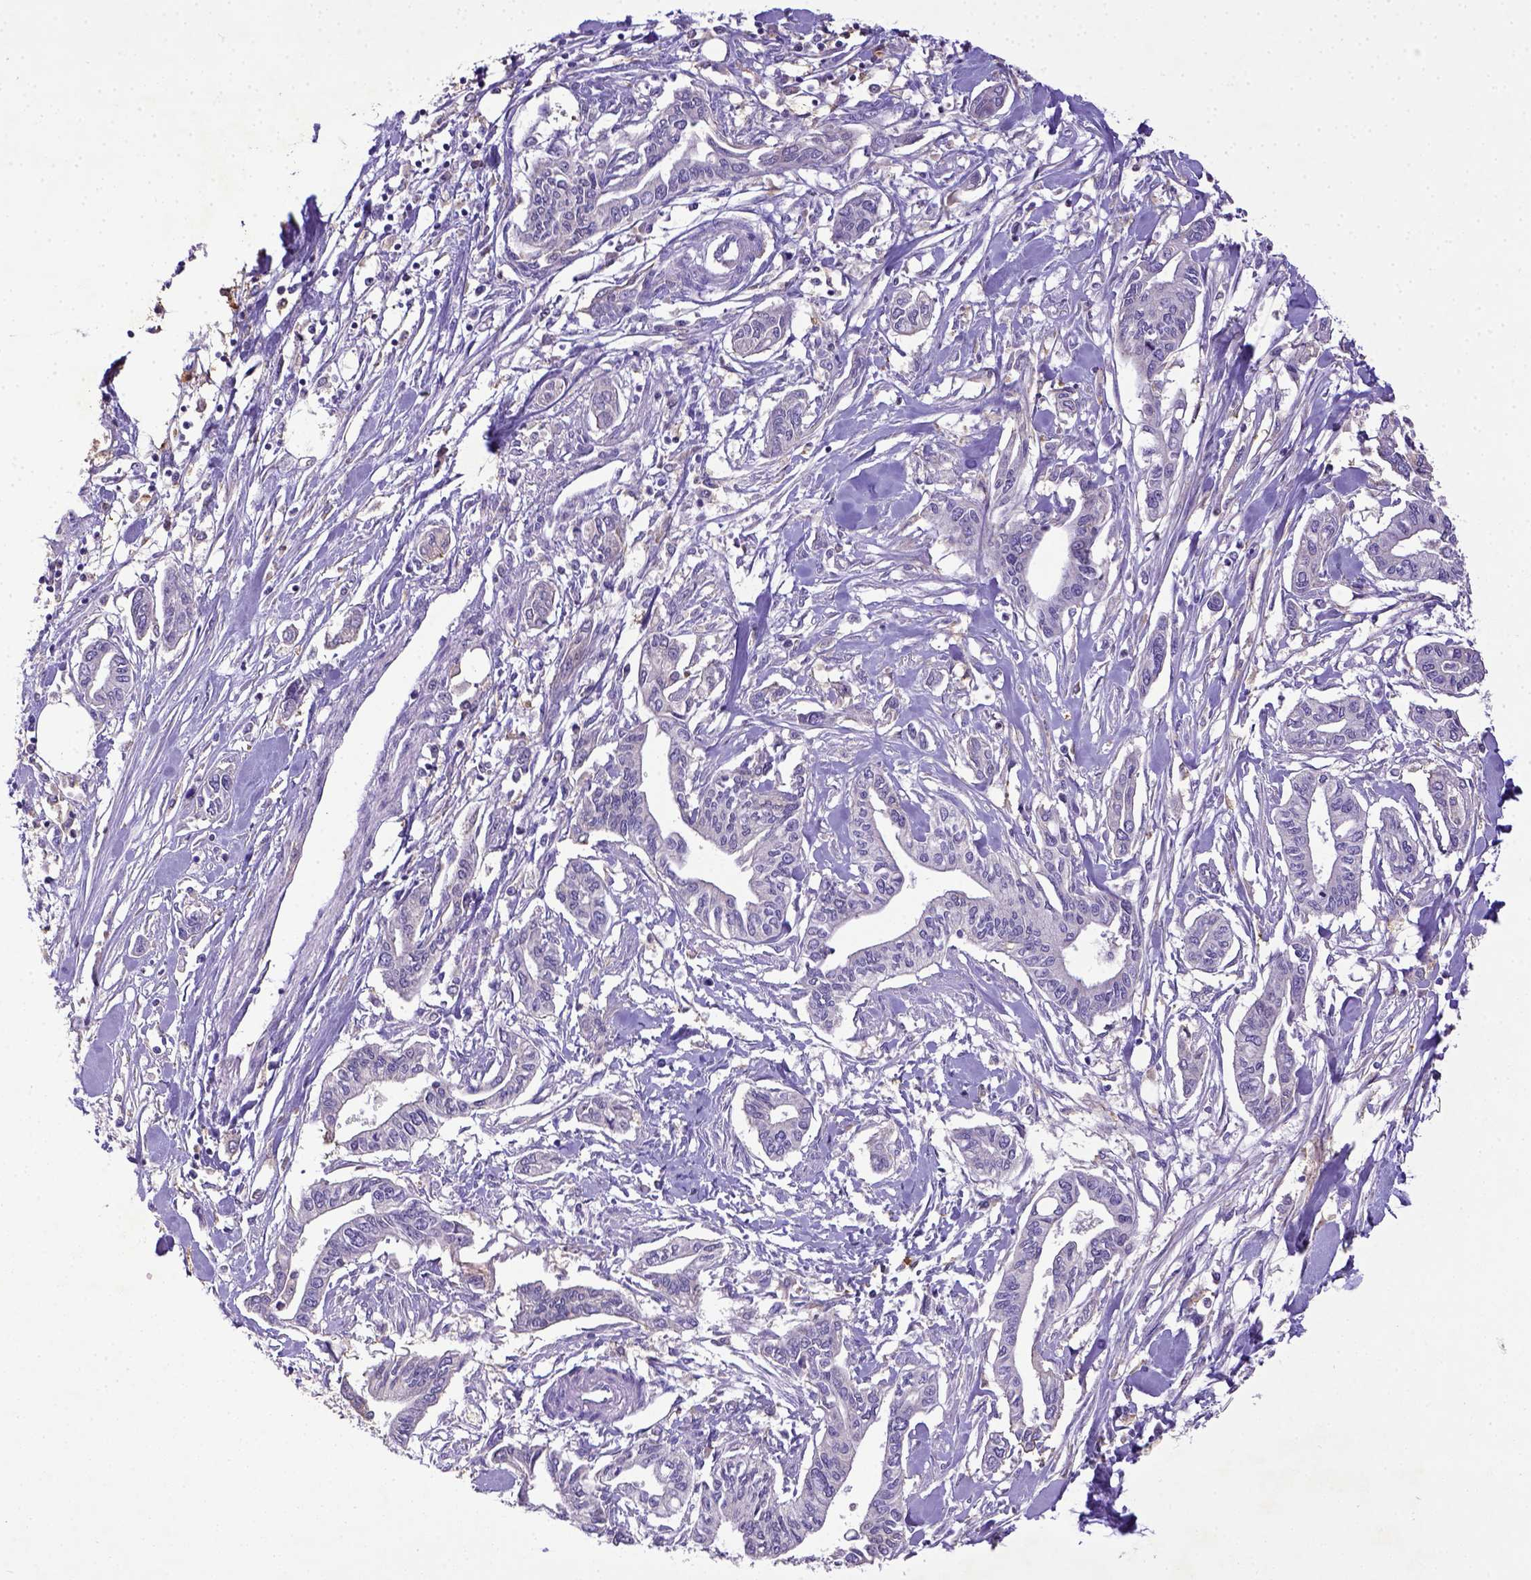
{"staining": {"intensity": "negative", "quantity": "none", "location": "none"}, "tissue": "pancreatic cancer", "cell_type": "Tumor cells", "image_type": "cancer", "snomed": [{"axis": "morphology", "description": "Adenocarcinoma, NOS"}, {"axis": "topography", "description": "Pancreas"}], "caption": "High power microscopy histopathology image of an immunohistochemistry (IHC) photomicrograph of pancreatic adenocarcinoma, revealing no significant staining in tumor cells. (Brightfield microscopy of DAB IHC at high magnification).", "gene": "CD40", "patient": {"sex": "male", "age": 60}}